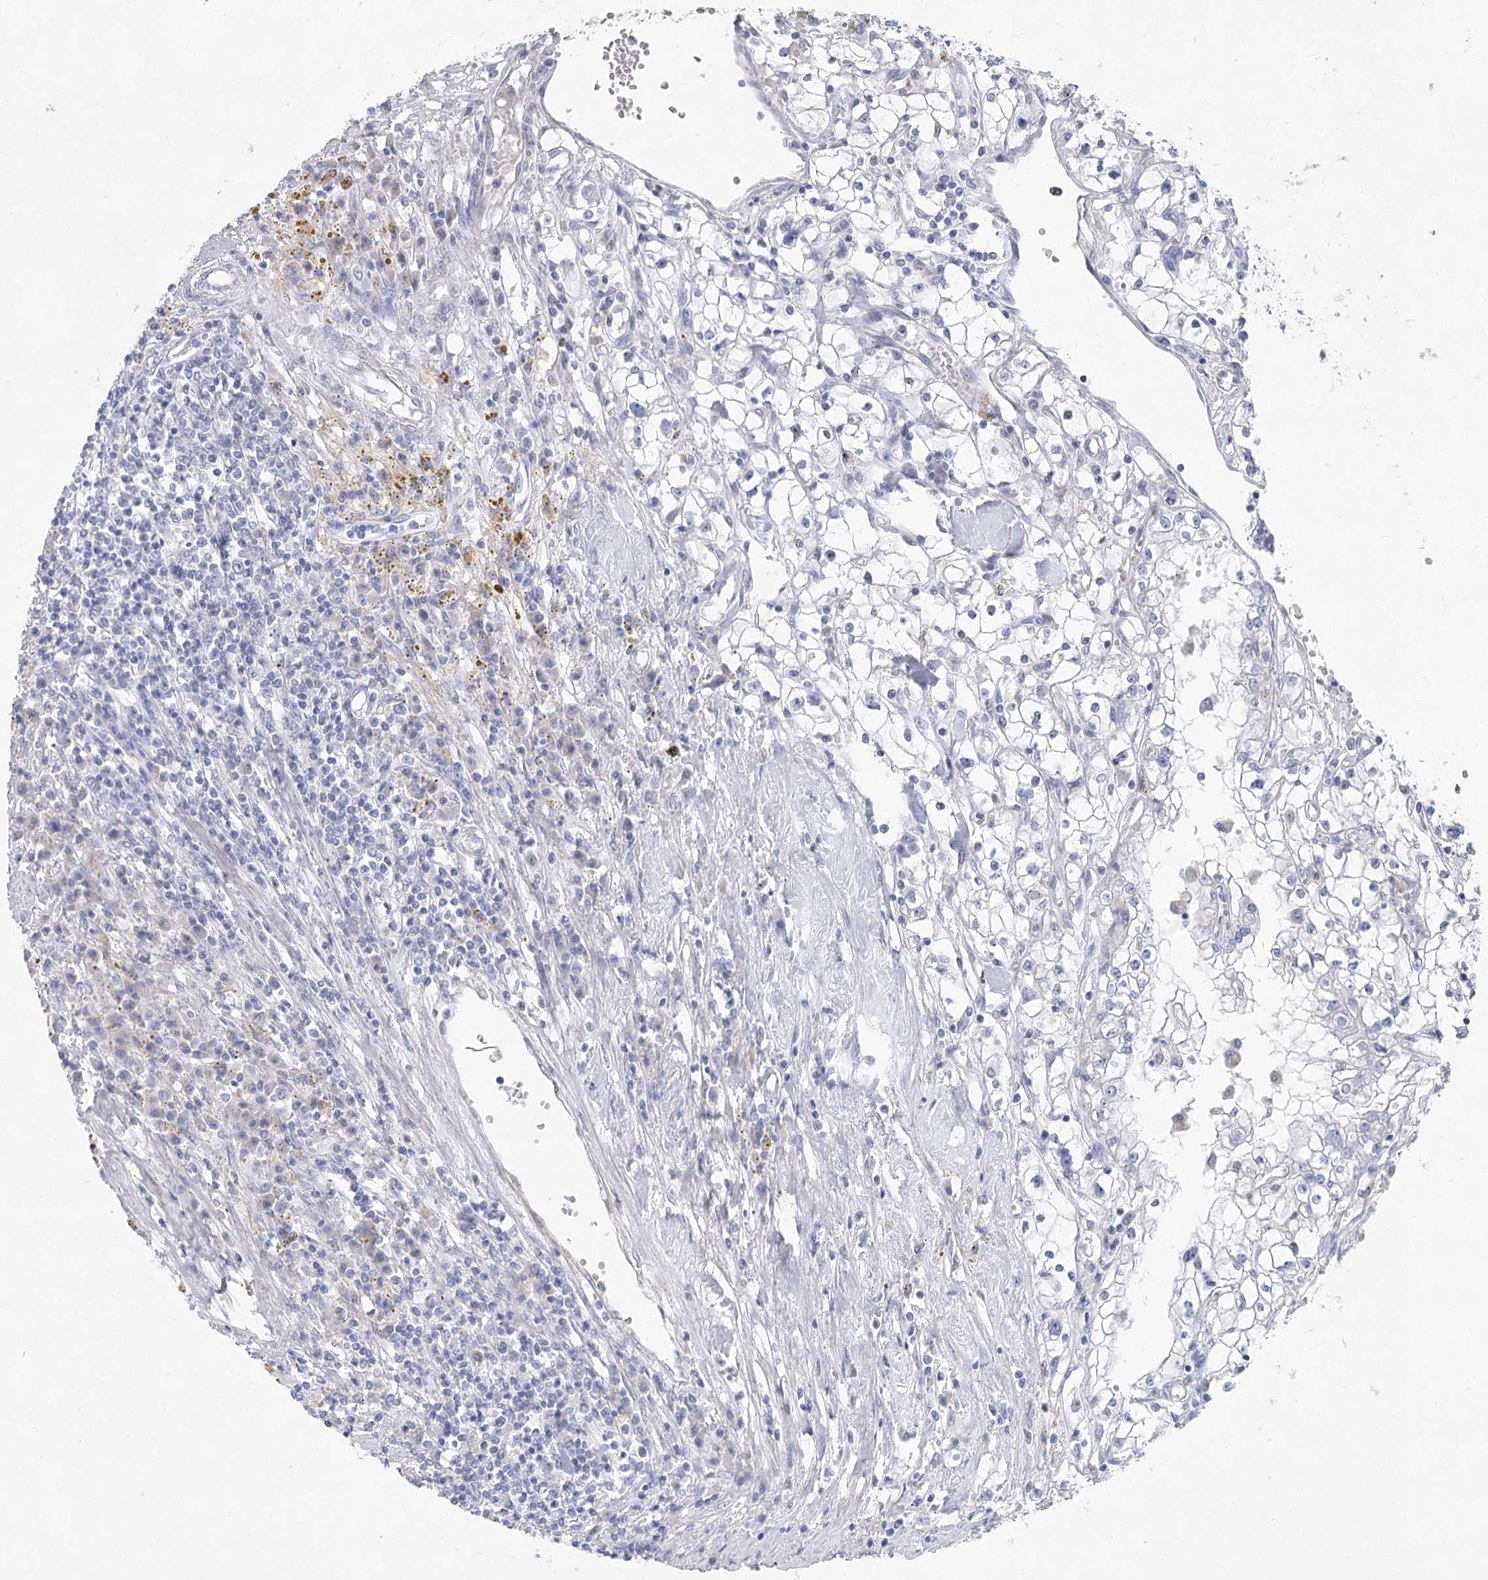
{"staining": {"intensity": "negative", "quantity": "none", "location": "none"}, "tissue": "renal cancer", "cell_type": "Tumor cells", "image_type": "cancer", "snomed": [{"axis": "morphology", "description": "Adenocarcinoma, NOS"}, {"axis": "topography", "description": "Kidney"}], "caption": "Immunohistochemistry of human renal cancer demonstrates no staining in tumor cells. (Stains: DAB immunohistochemistry (IHC) with hematoxylin counter stain, Microscopy: brightfield microscopy at high magnification).", "gene": "WDR74", "patient": {"sex": "male", "age": 56}}